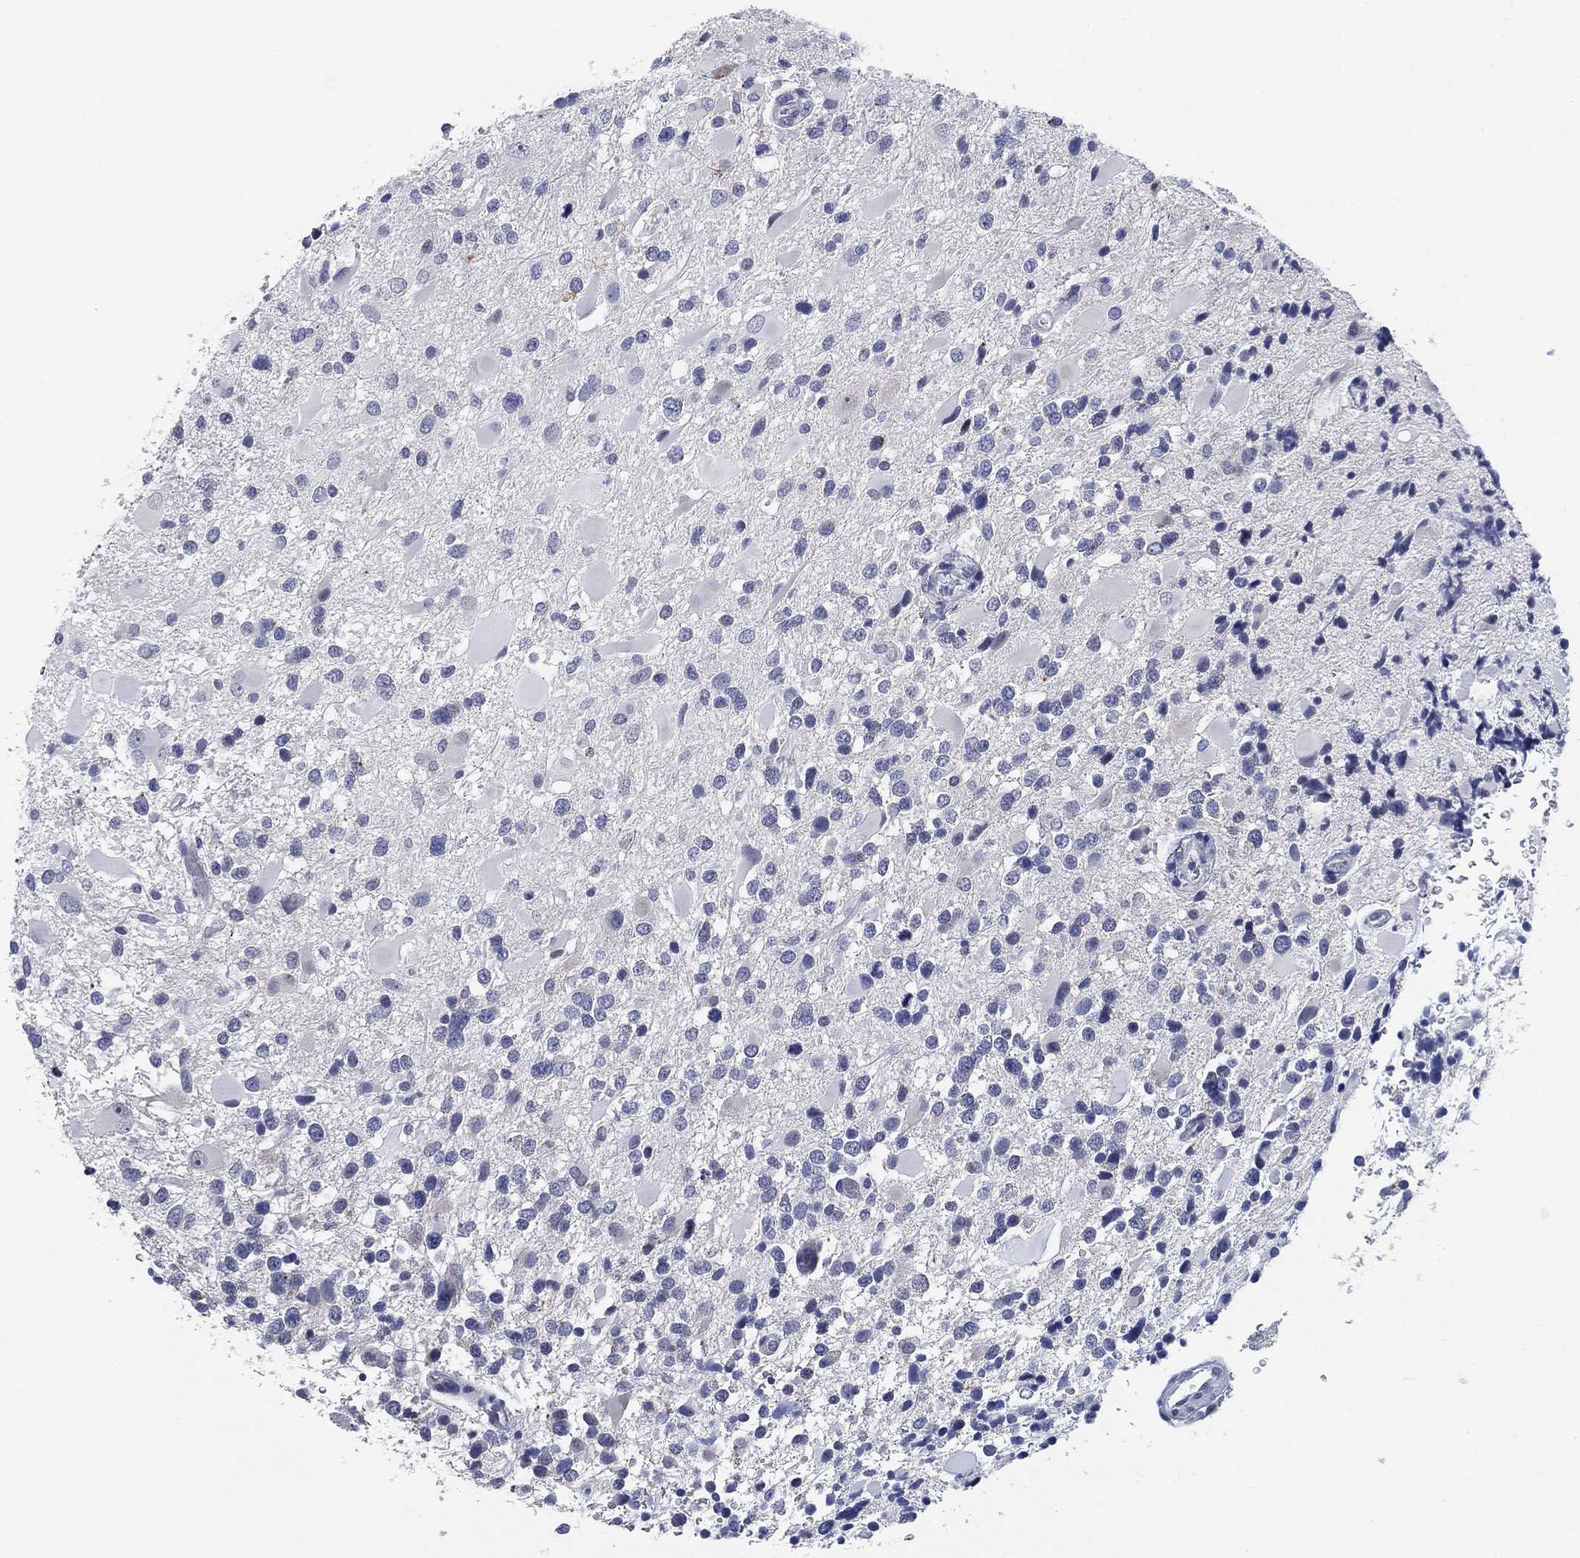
{"staining": {"intensity": "negative", "quantity": "none", "location": "none"}, "tissue": "glioma", "cell_type": "Tumor cells", "image_type": "cancer", "snomed": [{"axis": "morphology", "description": "Glioma, malignant, Low grade"}, {"axis": "topography", "description": "Brain"}], "caption": "An immunohistochemistry histopathology image of low-grade glioma (malignant) is shown. There is no staining in tumor cells of low-grade glioma (malignant).", "gene": "CLUL1", "patient": {"sex": "female", "age": 32}}